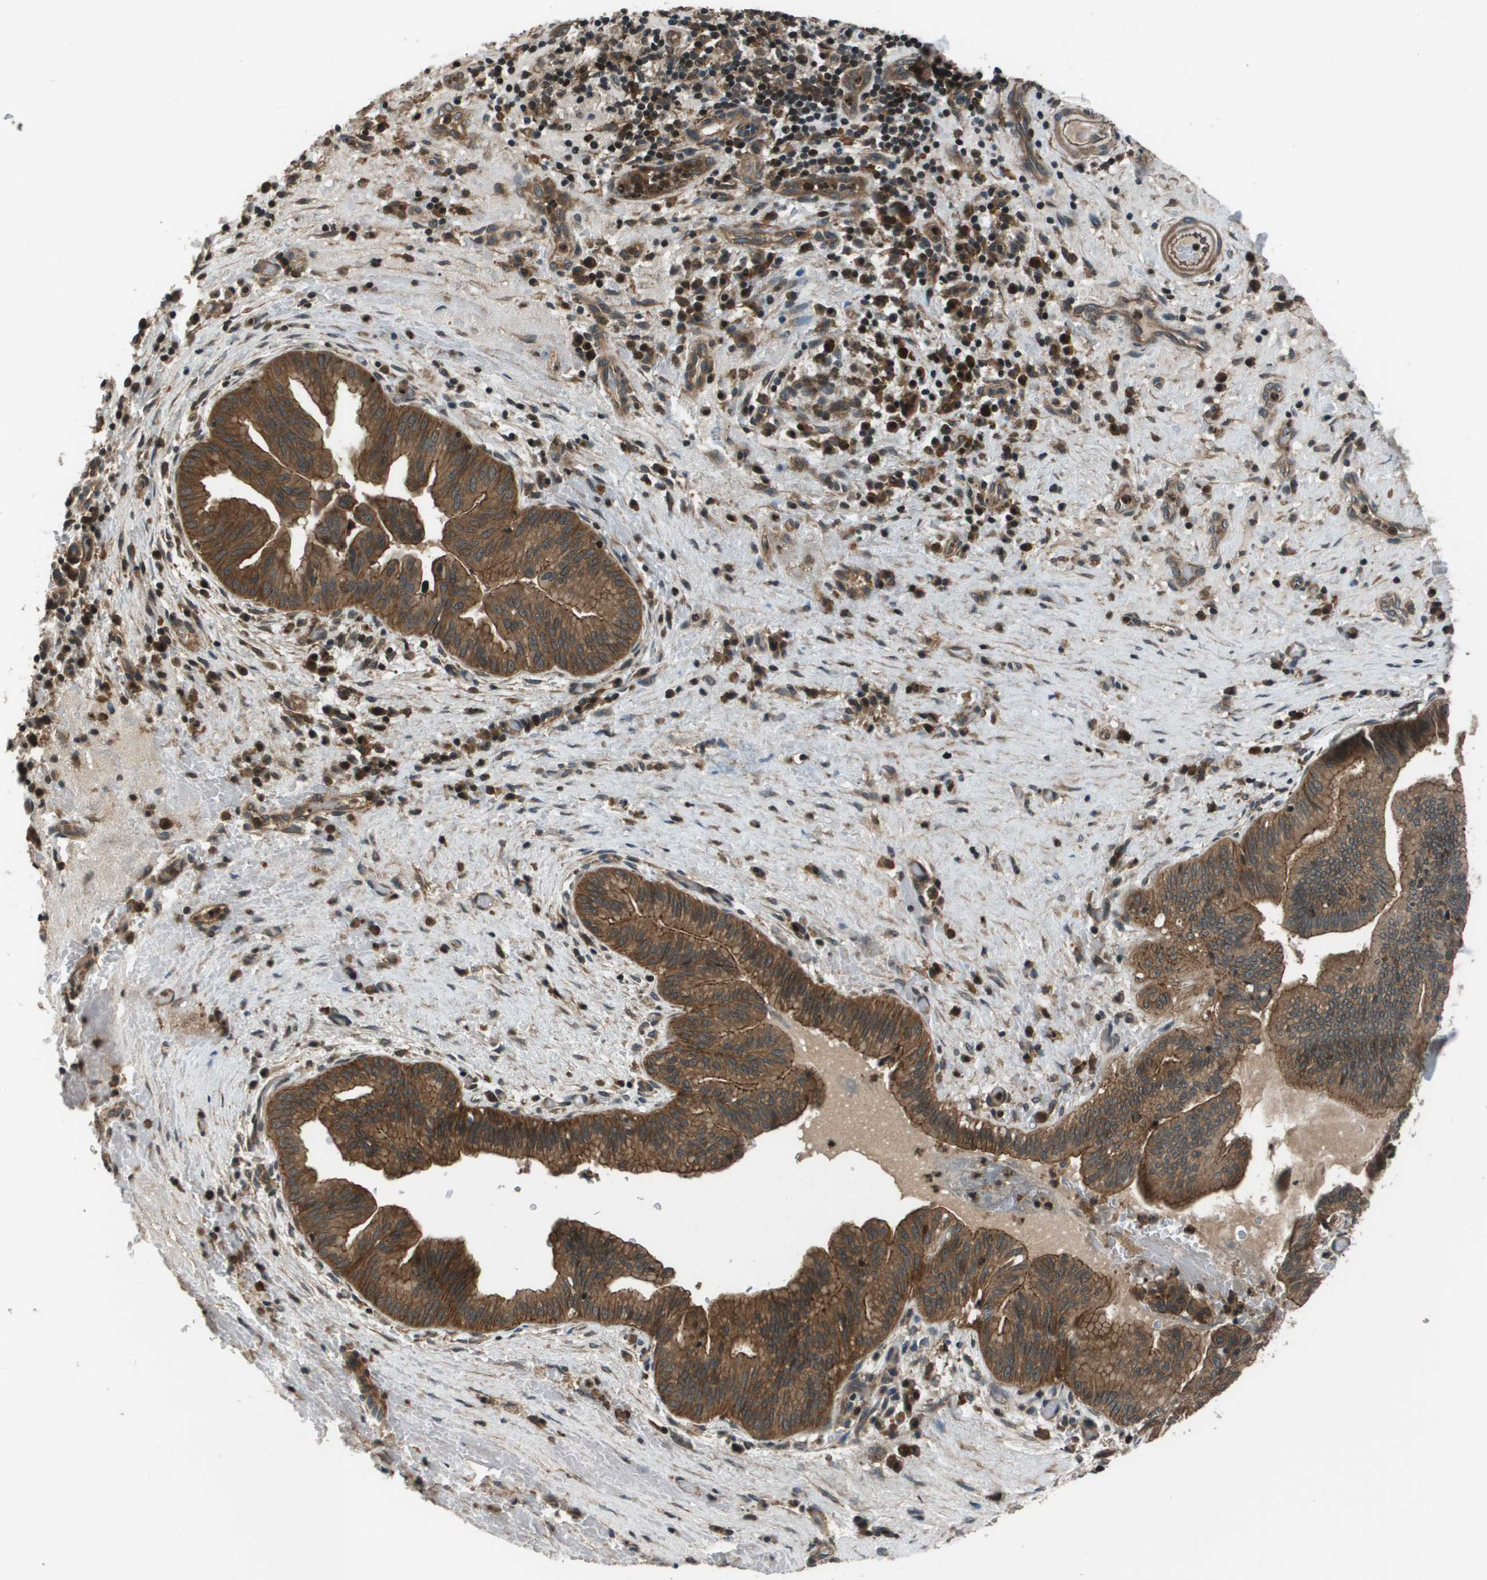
{"staining": {"intensity": "strong", "quantity": ">75%", "location": "cytoplasmic/membranous"}, "tissue": "liver cancer", "cell_type": "Tumor cells", "image_type": "cancer", "snomed": [{"axis": "morphology", "description": "Cholangiocarcinoma"}, {"axis": "topography", "description": "Liver"}], "caption": "A brown stain labels strong cytoplasmic/membranous staining of a protein in liver cancer tumor cells.", "gene": "ARHGEF11", "patient": {"sex": "female", "age": 38}}